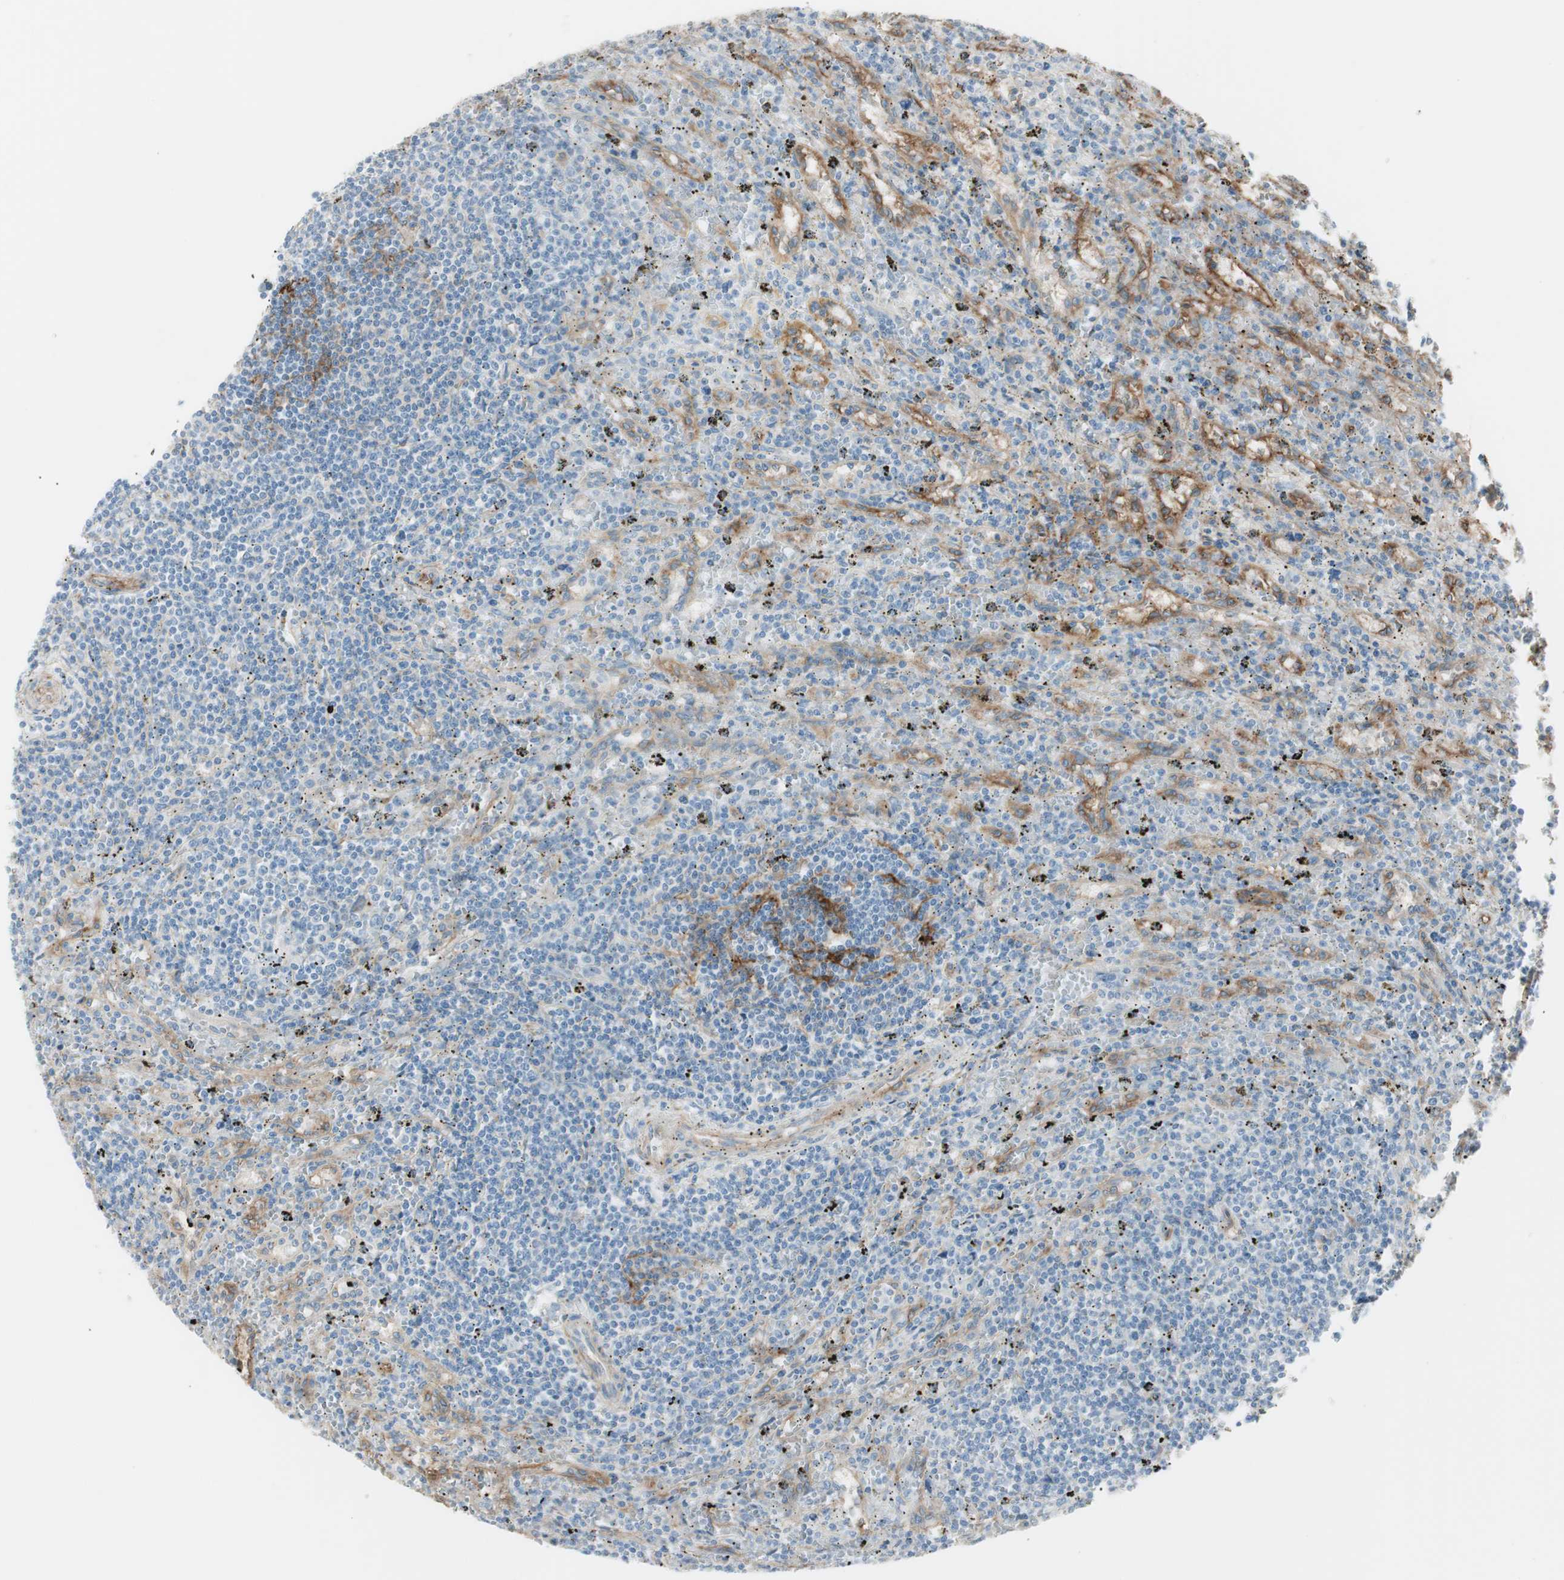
{"staining": {"intensity": "strong", "quantity": "<25%", "location": "cytoplasmic/membranous"}, "tissue": "lymphoma", "cell_type": "Tumor cells", "image_type": "cancer", "snomed": [{"axis": "morphology", "description": "Malignant lymphoma, non-Hodgkin's type, Low grade"}, {"axis": "topography", "description": "Spleen"}], "caption": "High-magnification brightfield microscopy of malignant lymphoma, non-Hodgkin's type (low-grade) stained with DAB (3,3'-diaminobenzidine) (brown) and counterstained with hematoxylin (blue). tumor cells exhibit strong cytoplasmic/membranous staining is appreciated in about<25% of cells. The staining was performed using DAB to visualize the protein expression in brown, while the nuclei were stained in blue with hematoxylin (Magnification: 20x).", "gene": "CACNA2D1", "patient": {"sex": "male", "age": 76}}